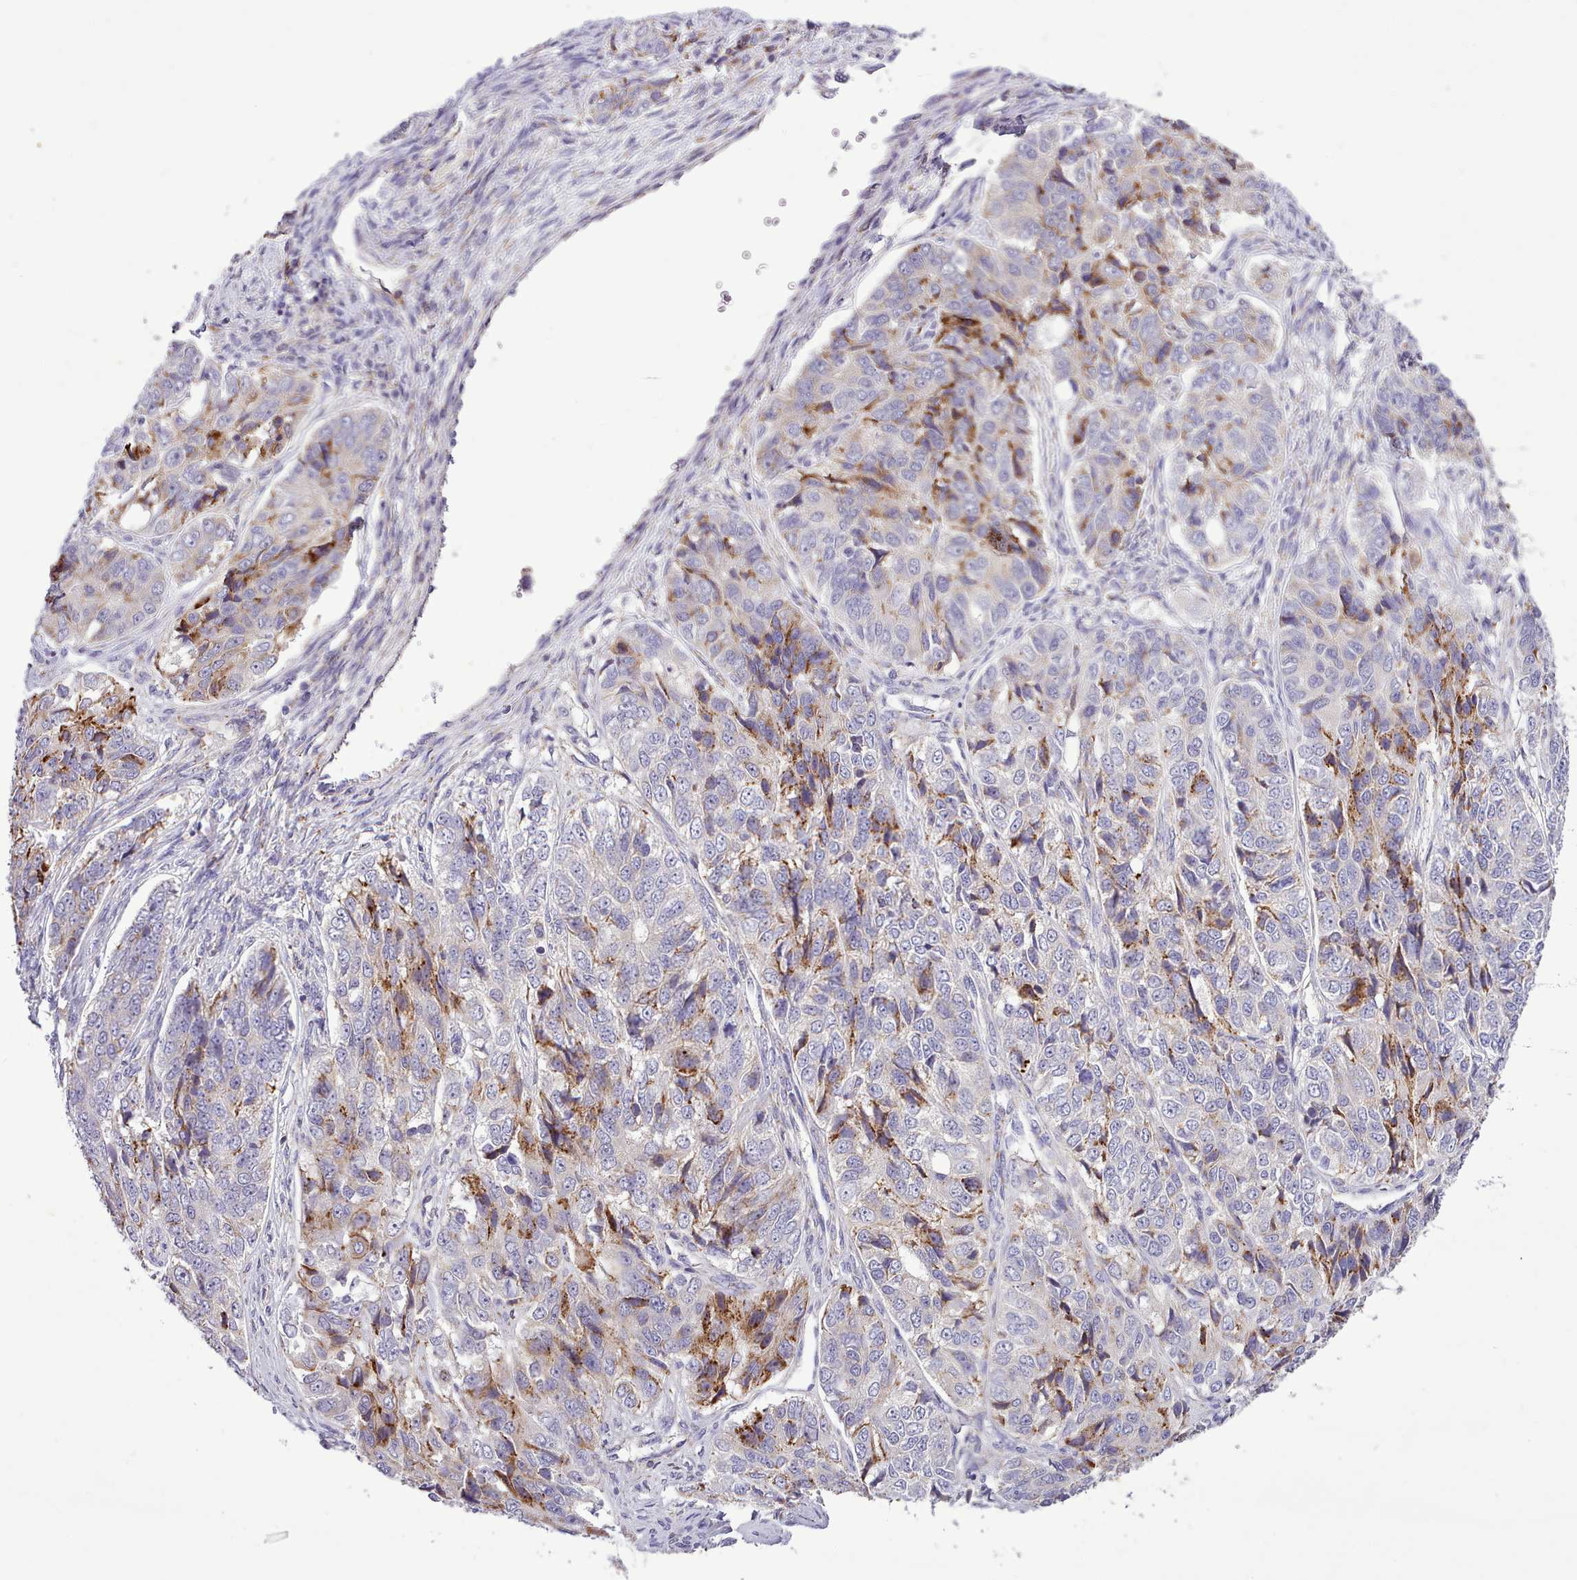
{"staining": {"intensity": "moderate", "quantity": "25%-75%", "location": "cytoplasmic/membranous"}, "tissue": "ovarian cancer", "cell_type": "Tumor cells", "image_type": "cancer", "snomed": [{"axis": "morphology", "description": "Carcinoma, endometroid"}, {"axis": "topography", "description": "Ovary"}], "caption": "Protein expression analysis of human ovarian cancer (endometroid carcinoma) reveals moderate cytoplasmic/membranous staining in about 25%-75% of tumor cells. (Stains: DAB in brown, nuclei in blue, Microscopy: brightfield microscopy at high magnification).", "gene": "FAM83E", "patient": {"sex": "female", "age": 51}}